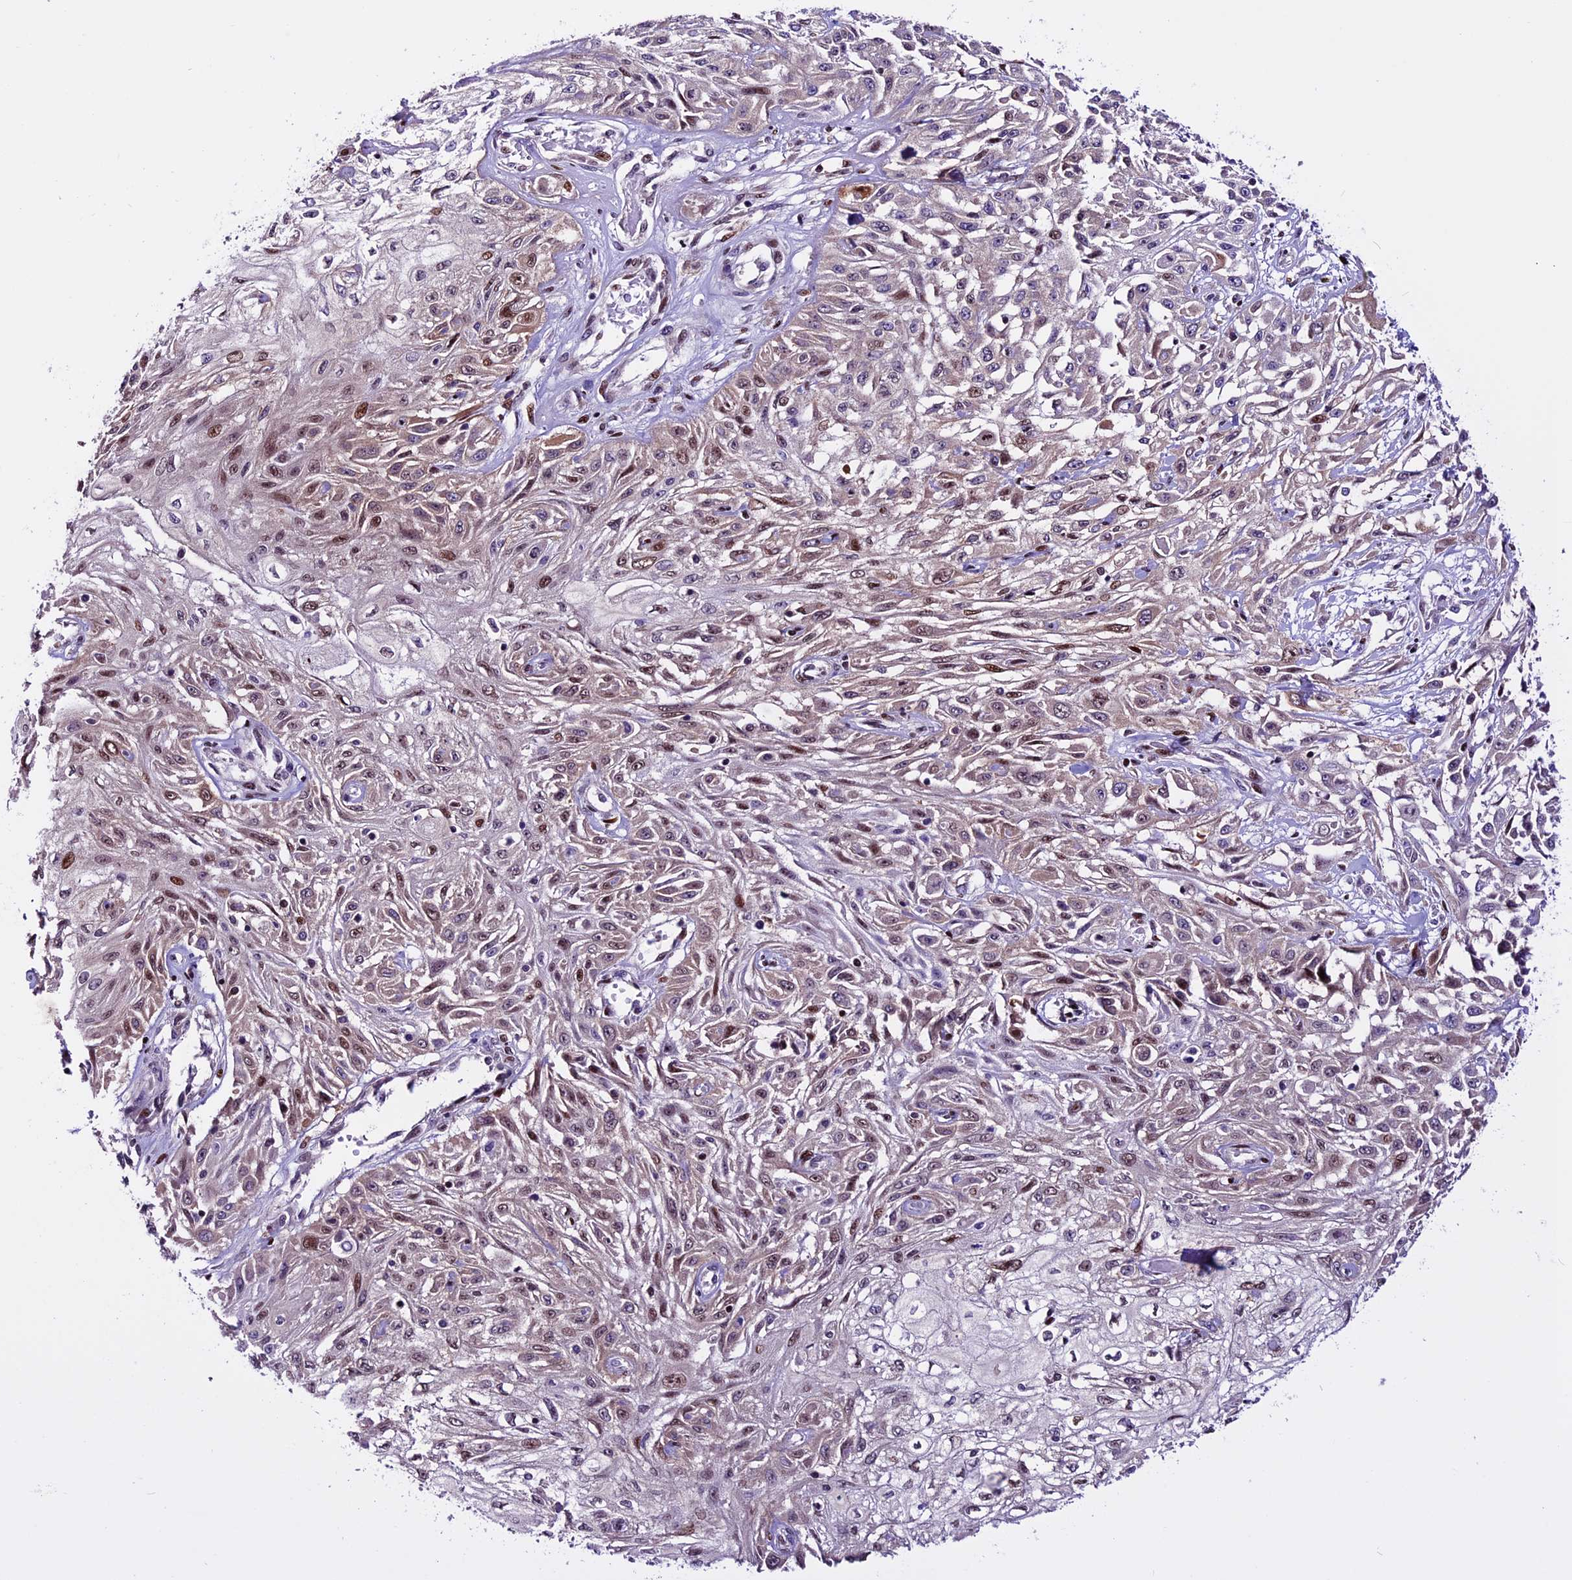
{"staining": {"intensity": "moderate", "quantity": "<25%", "location": "nuclear"}, "tissue": "skin cancer", "cell_type": "Tumor cells", "image_type": "cancer", "snomed": [{"axis": "morphology", "description": "Squamous cell carcinoma, NOS"}, {"axis": "morphology", "description": "Squamous cell carcinoma, metastatic, NOS"}, {"axis": "topography", "description": "Skin"}, {"axis": "topography", "description": "Lymph node"}], "caption": "Skin squamous cell carcinoma stained with IHC demonstrates moderate nuclear positivity in approximately <25% of tumor cells. Using DAB (3,3'-diaminobenzidine) (brown) and hematoxylin (blue) stains, captured at high magnification using brightfield microscopy.", "gene": "RINL", "patient": {"sex": "male", "age": 75}}